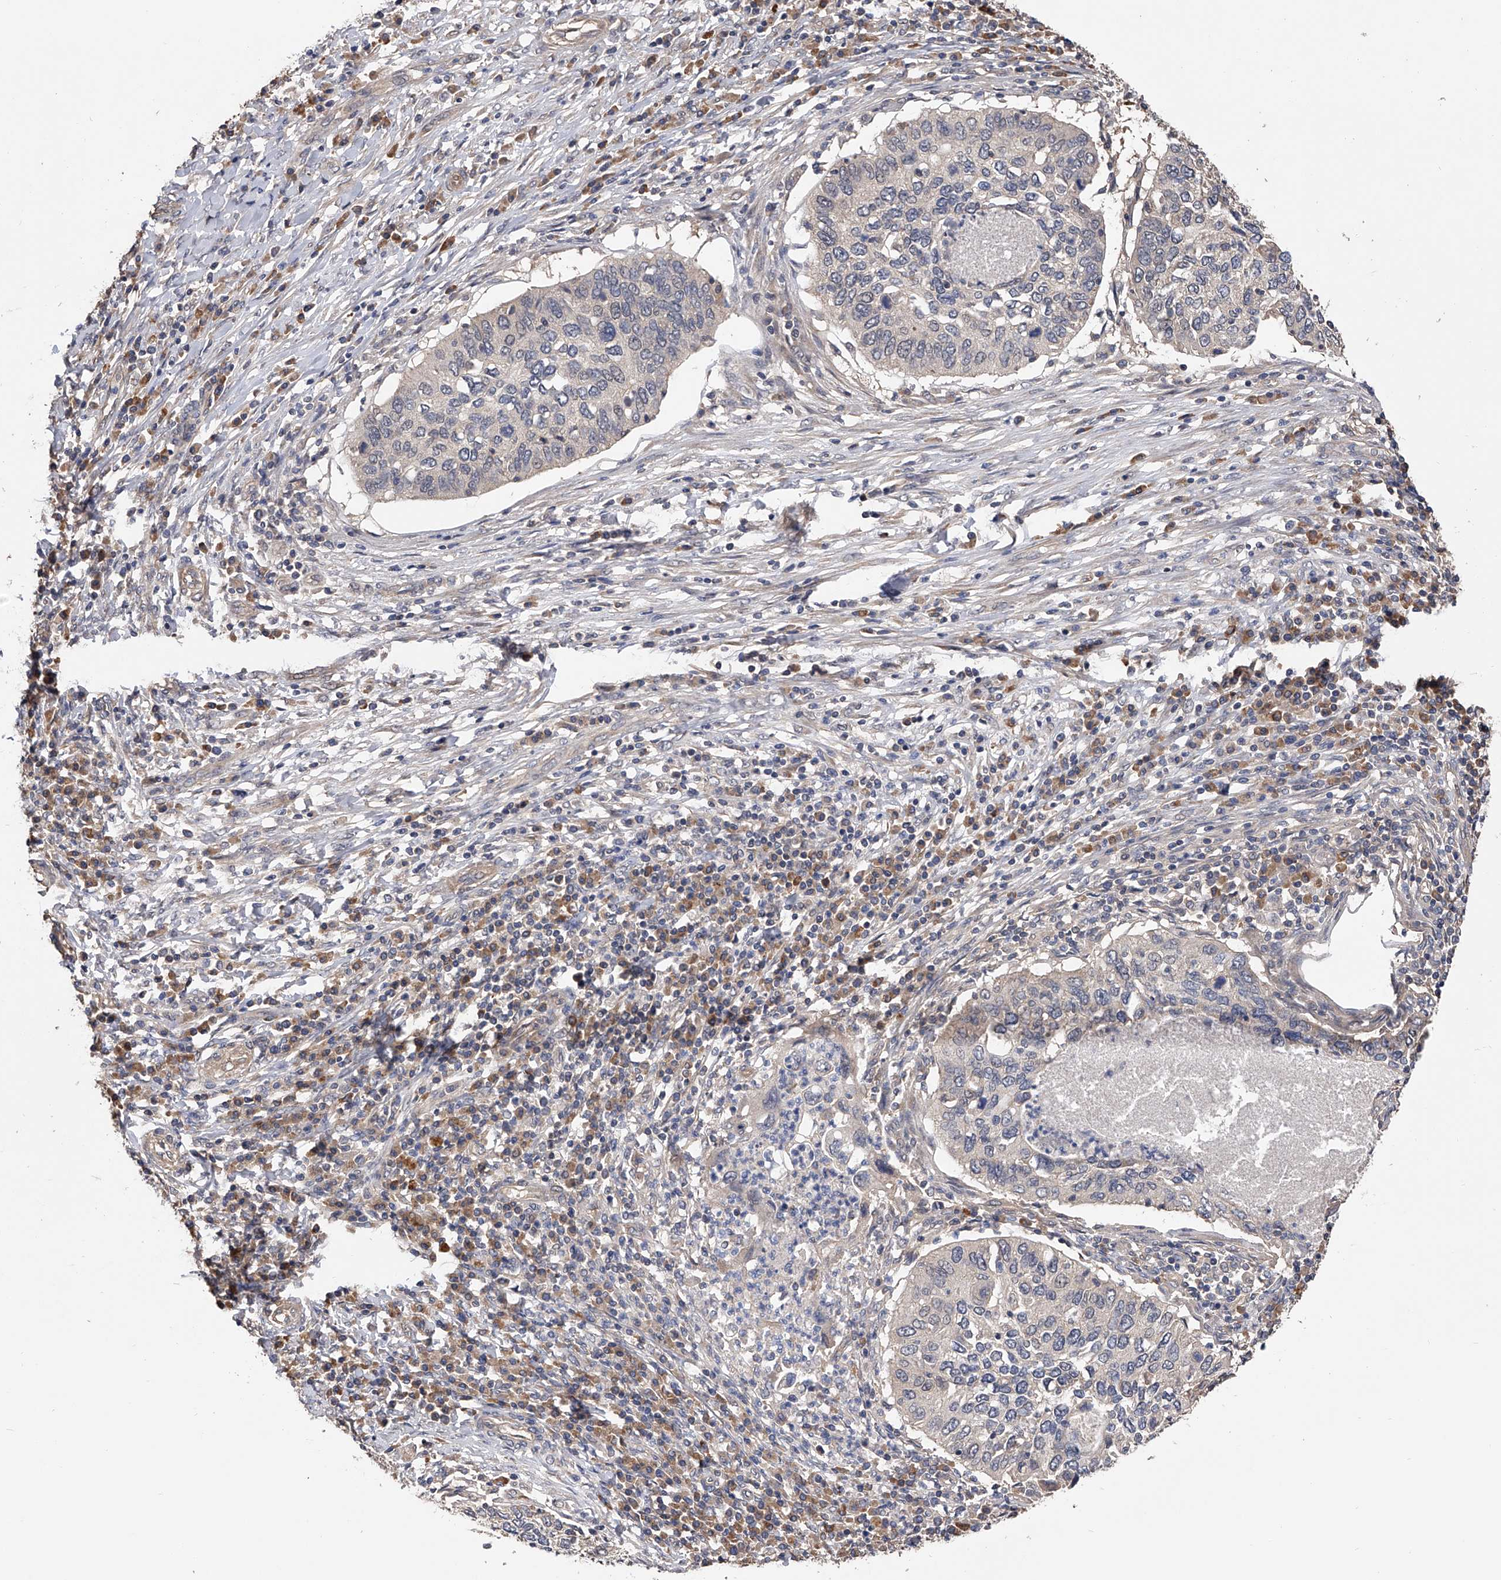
{"staining": {"intensity": "negative", "quantity": "none", "location": "none"}, "tissue": "cervical cancer", "cell_type": "Tumor cells", "image_type": "cancer", "snomed": [{"axis": "morphology", "description": "Squamous cell carcinoma, NOS"}, {"axis": "topography", "description": "Cervix"}], "caption": "This is an immunohistochemistry (IHC) photomicrograph of cervical cancer. There is no expression in tumor cells.", "gene": "CFAP298", "patient": {"sex": "female", "age": 38}}